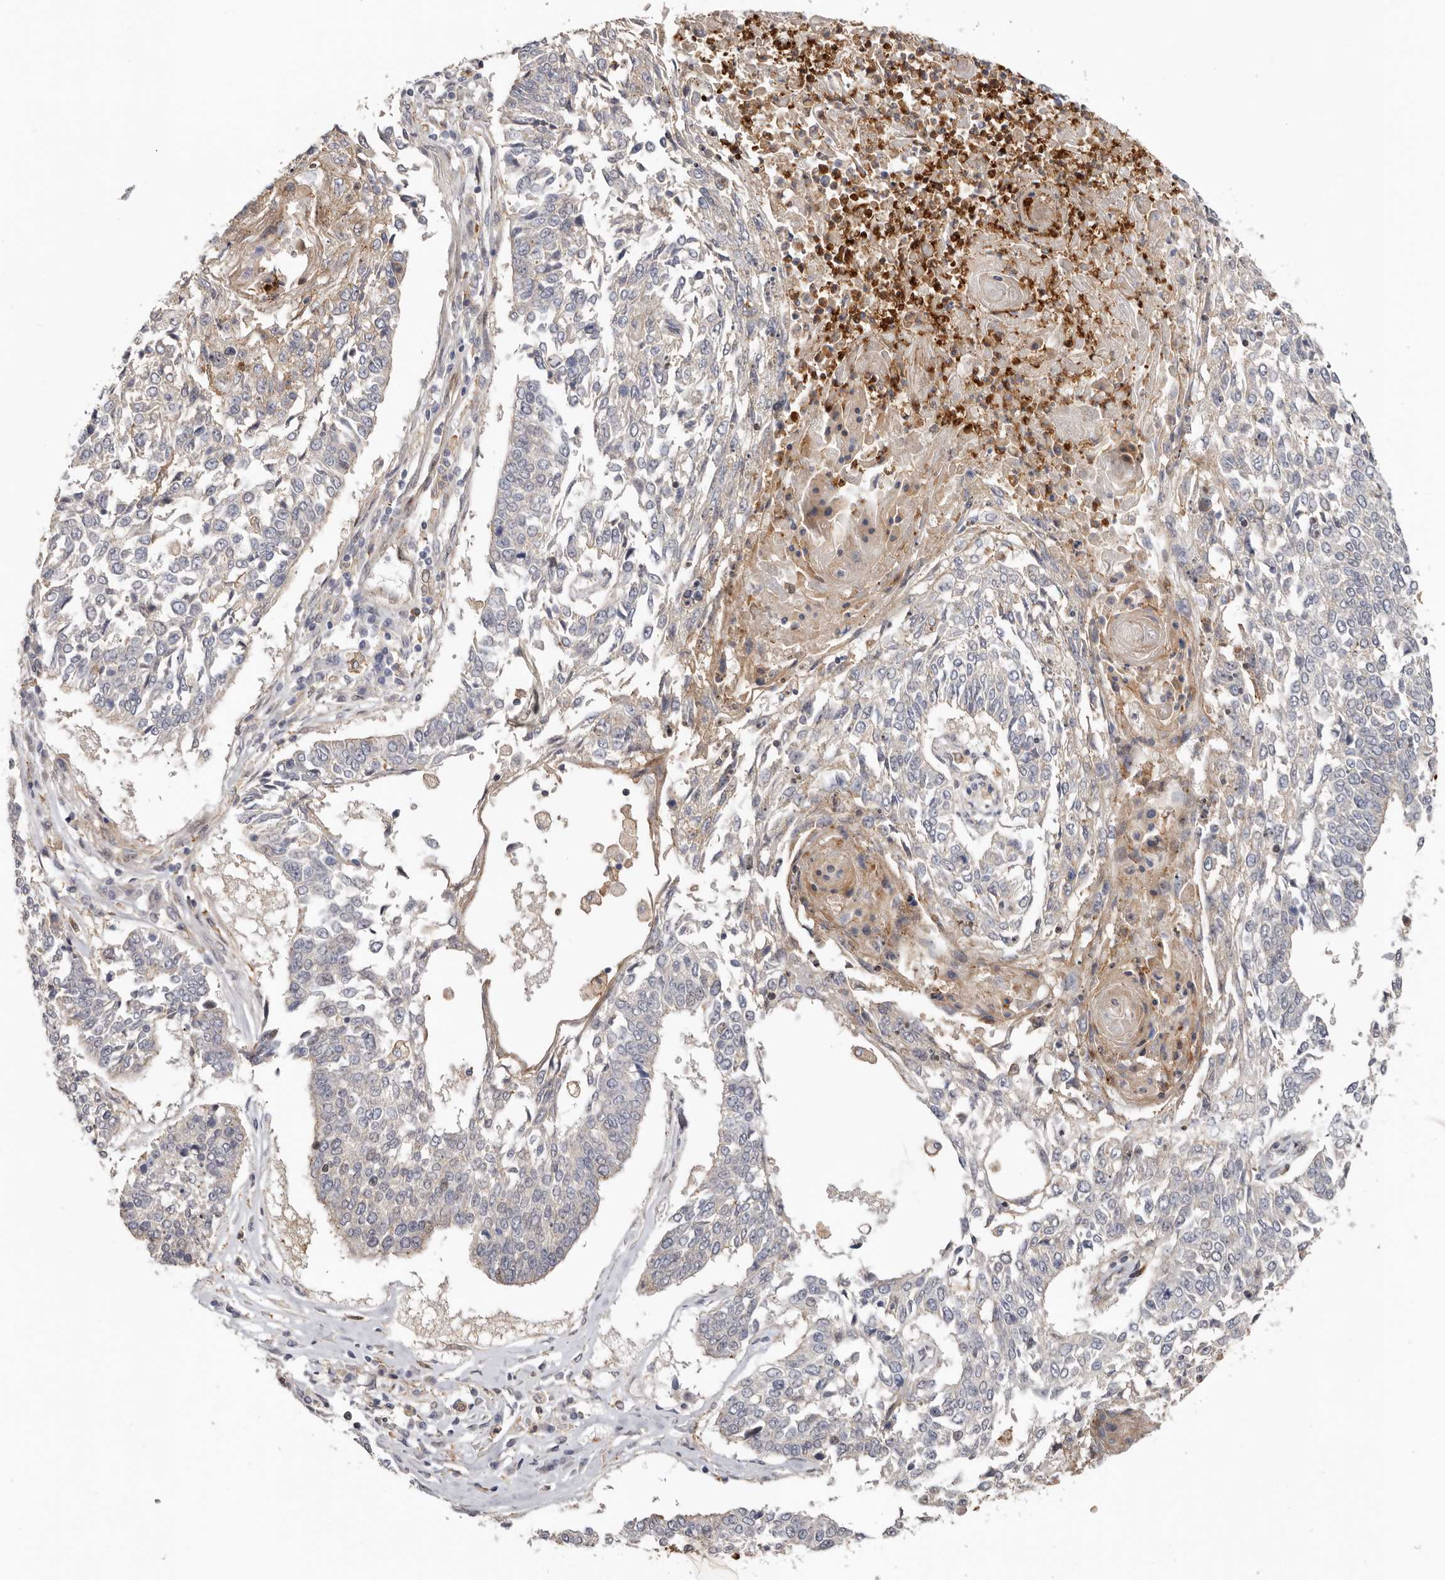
{"staining": {"intensity": "negative", "quantity": "none", "location": "none"}, "tissue": "lung cancer", "cell_type": "Tumor cells", "image_type": "cancer", "snomed": [{"axis": "morphology", "description": "Normal tissue, NOS"}, {"axis": "morphology", "description": "Squamous cell carcinoma, NOS"}, {"axis": "topography", "description": "Cartilage tissue"}, {"axis": "topography", "description": "Bronchus"}, {"axis": "topography", "description": "Lung"}, {"axis": "topography", "description": "Peripheral nerve tissue"}], "caption": "This is an IHC photomicrograph of human lung cancer. There is no staining in tumor cells.", "gene": "MSRB2", "patient": {"sex": "female", "age": 49}}